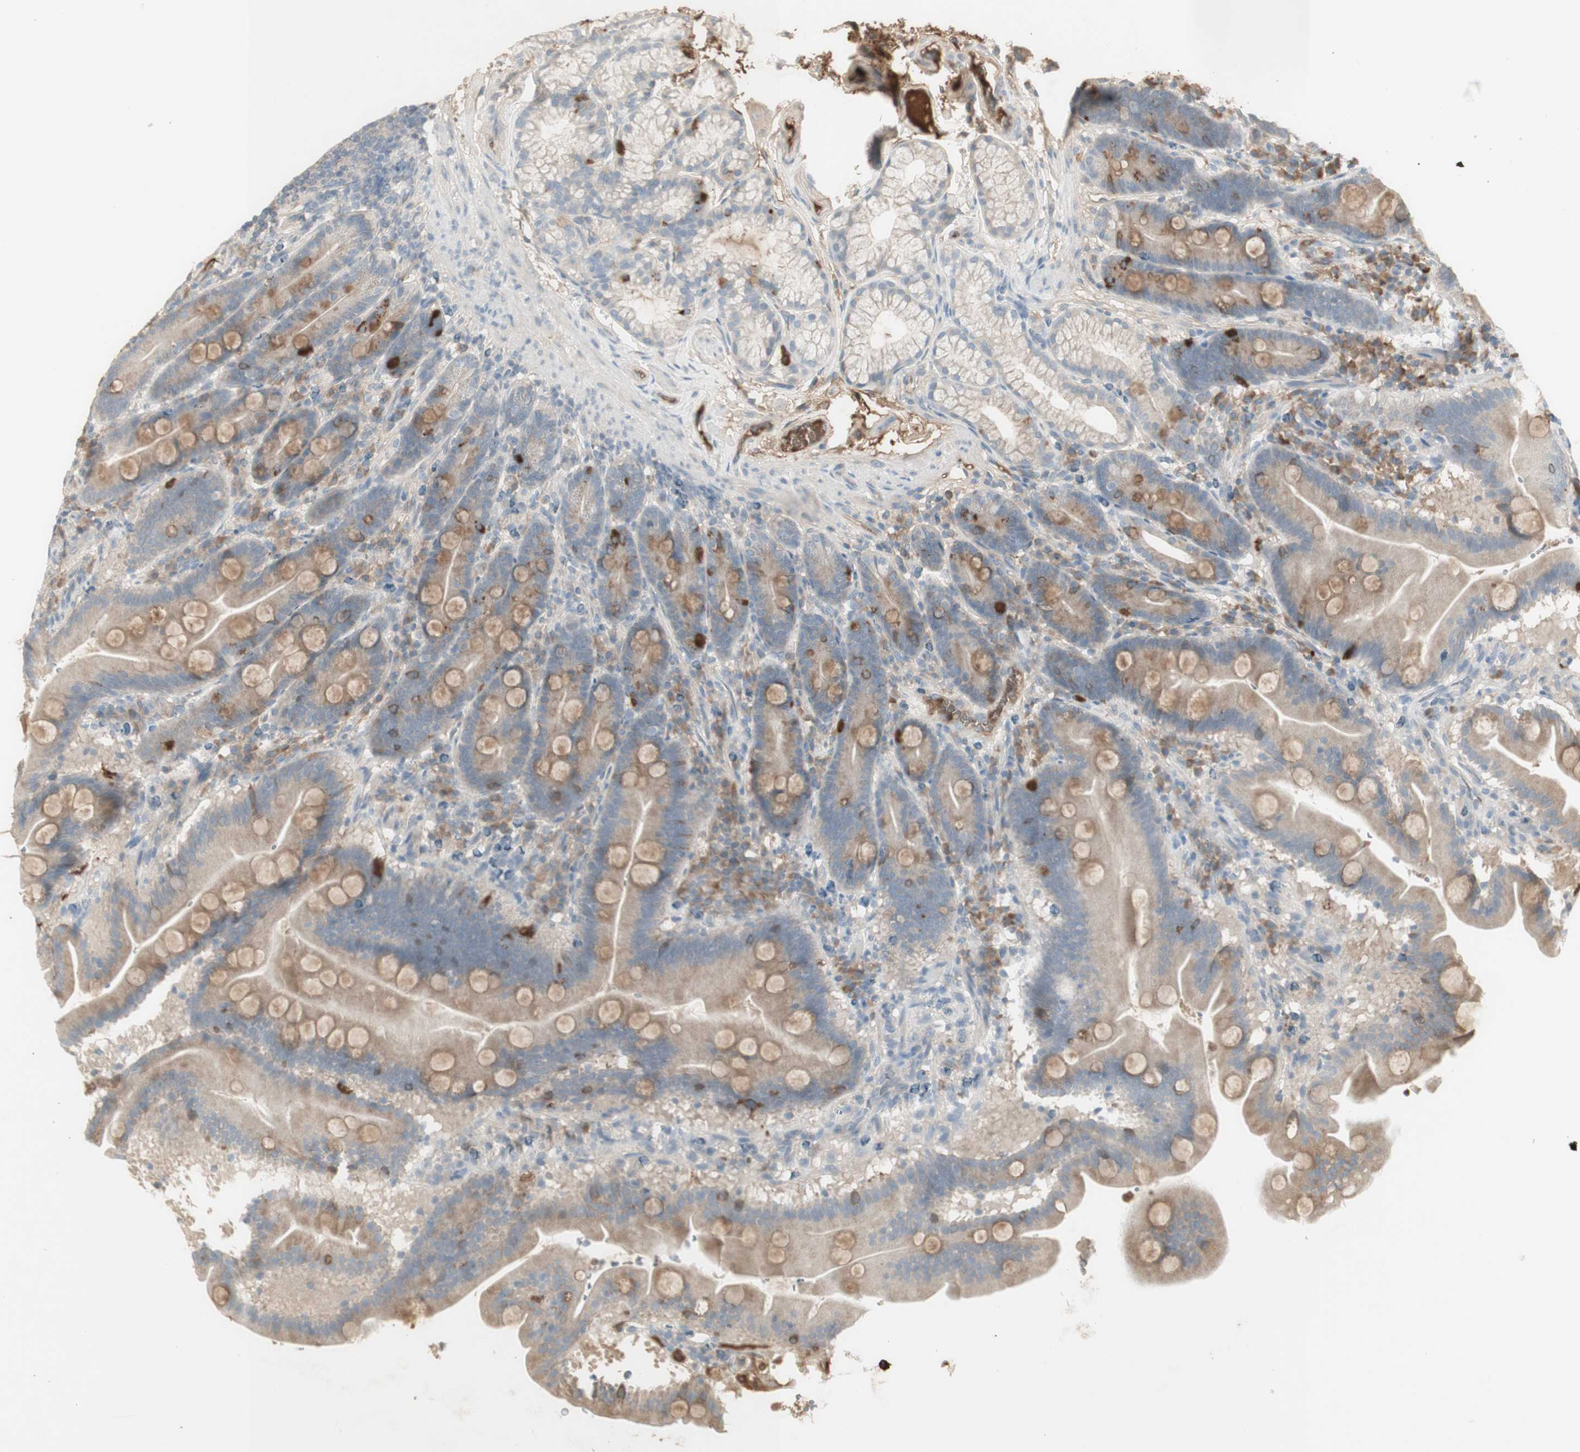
{"staining": {"intensity": "weak", "quantity": ">75%", "location": "cytoplasmic/membranous"}, "tissue": "duodenum", "cell_type": "Glandular cells", "image_type": "normal", "snomed": [{"axis": "morphology", "description": "Normal tissue, NOS"}, {"axis": "topography", "description": "Duodenum"}], "caption": "IHC of benign duodenum demonstrates low levels of weak cytoplasmic/membranous staining in about >75% of glandular cells. (Stains: DAB (3,3'-diaminobenzidine) in brown, nuclei in blue, Microscopy: brightfield microscopy at high magnification).", "gene": "IFNG", "patient": {"sex": "male", "age": 54}}